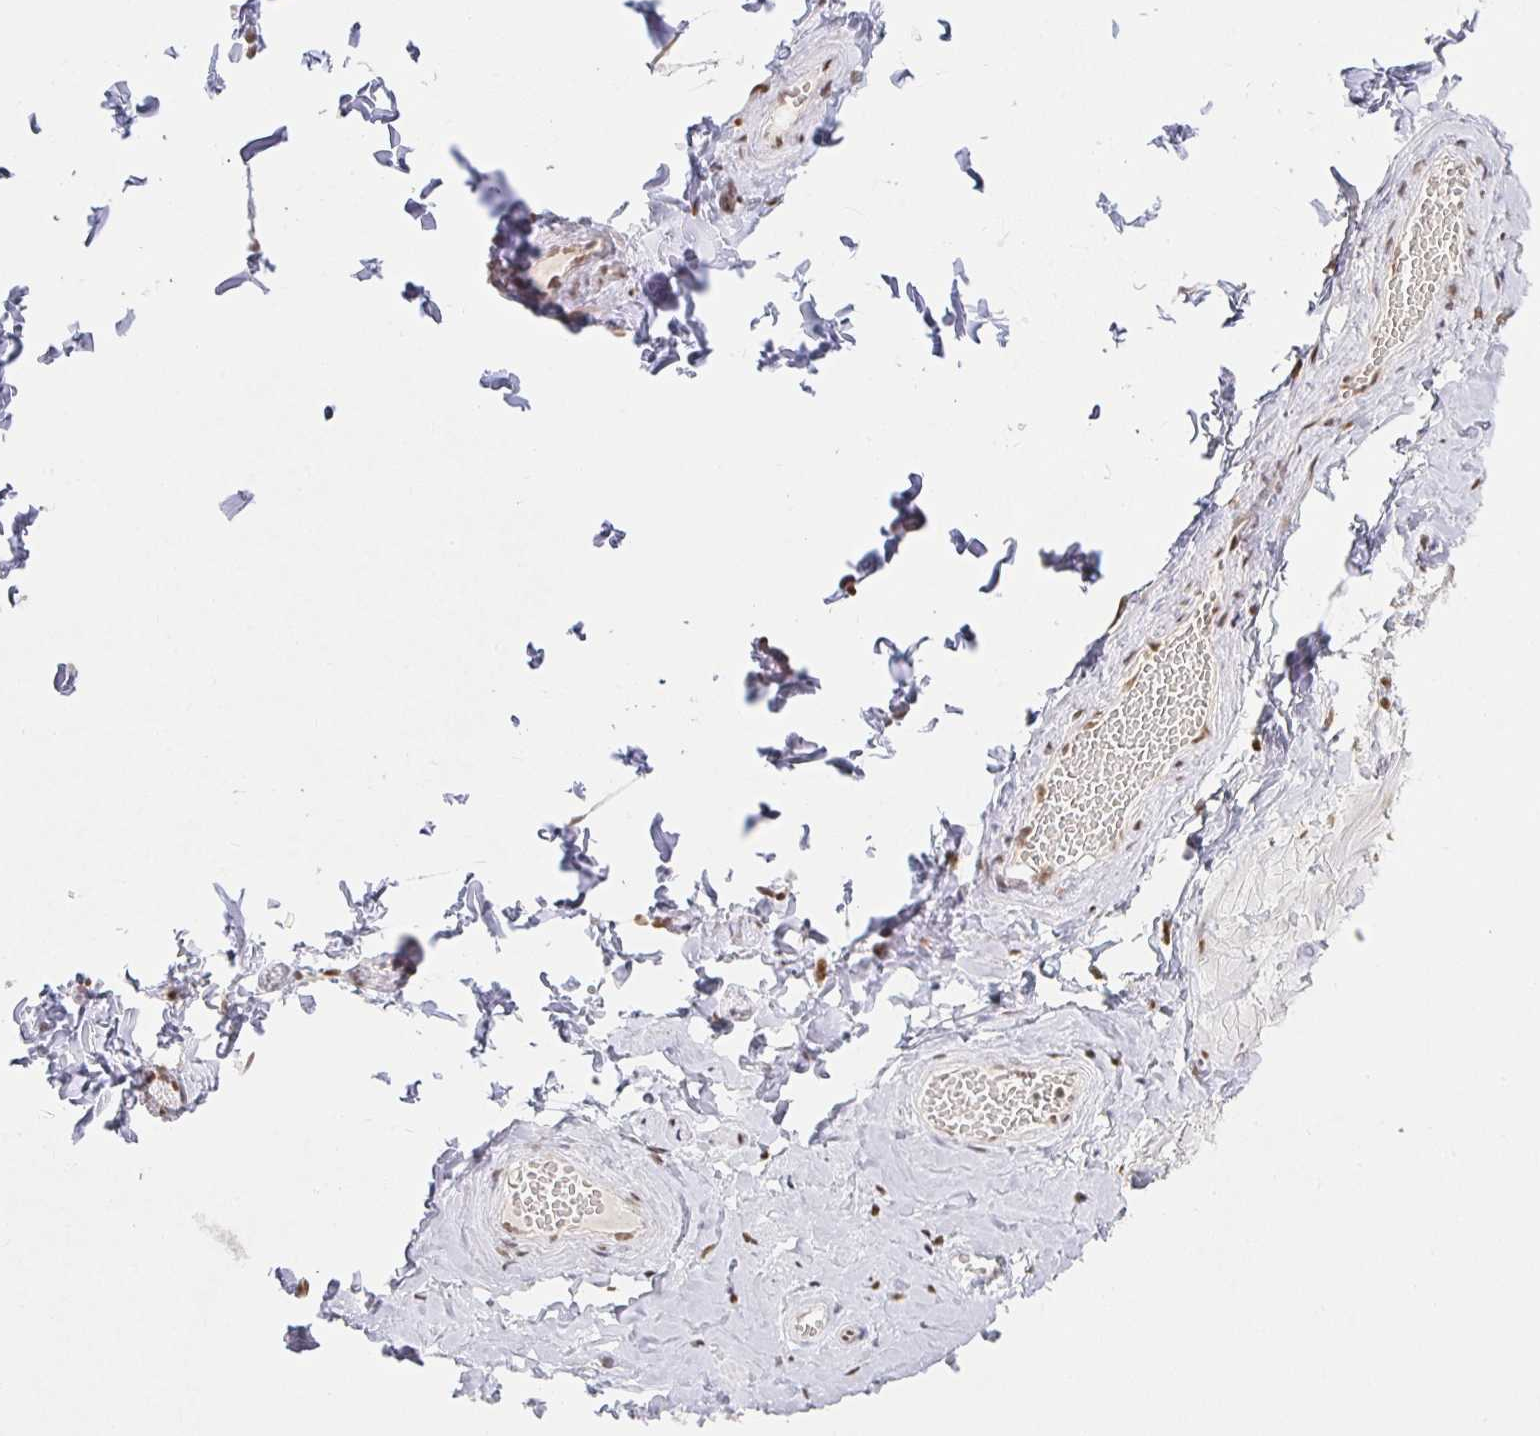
{"staining": {"intensity": "moderate", "quantity": "<25%", "location": "nuclear"}, "tissue": "adipose tissue", "cell_type": "Adipocytes", "image_type": "normal", "snomed": [{"axis": "morphology", "description": "Normal tissue, NOS"}, {"axis": "topography", "description": "Soft tissue"}, {"axis": "topography", "description": "Adipose tissue"}, {"axis": "topography", "description": "Vascular tissue"}, {"axis": "topography", "description": "Peripheral nerve tissue"}], "caption": "Protein staining reveals moderate nuclear staining in approximately <25% of adipocytes in benign adipose tissue.", "gene": "SMARCA2", "patient": {"sex": "male", "age": 29}}